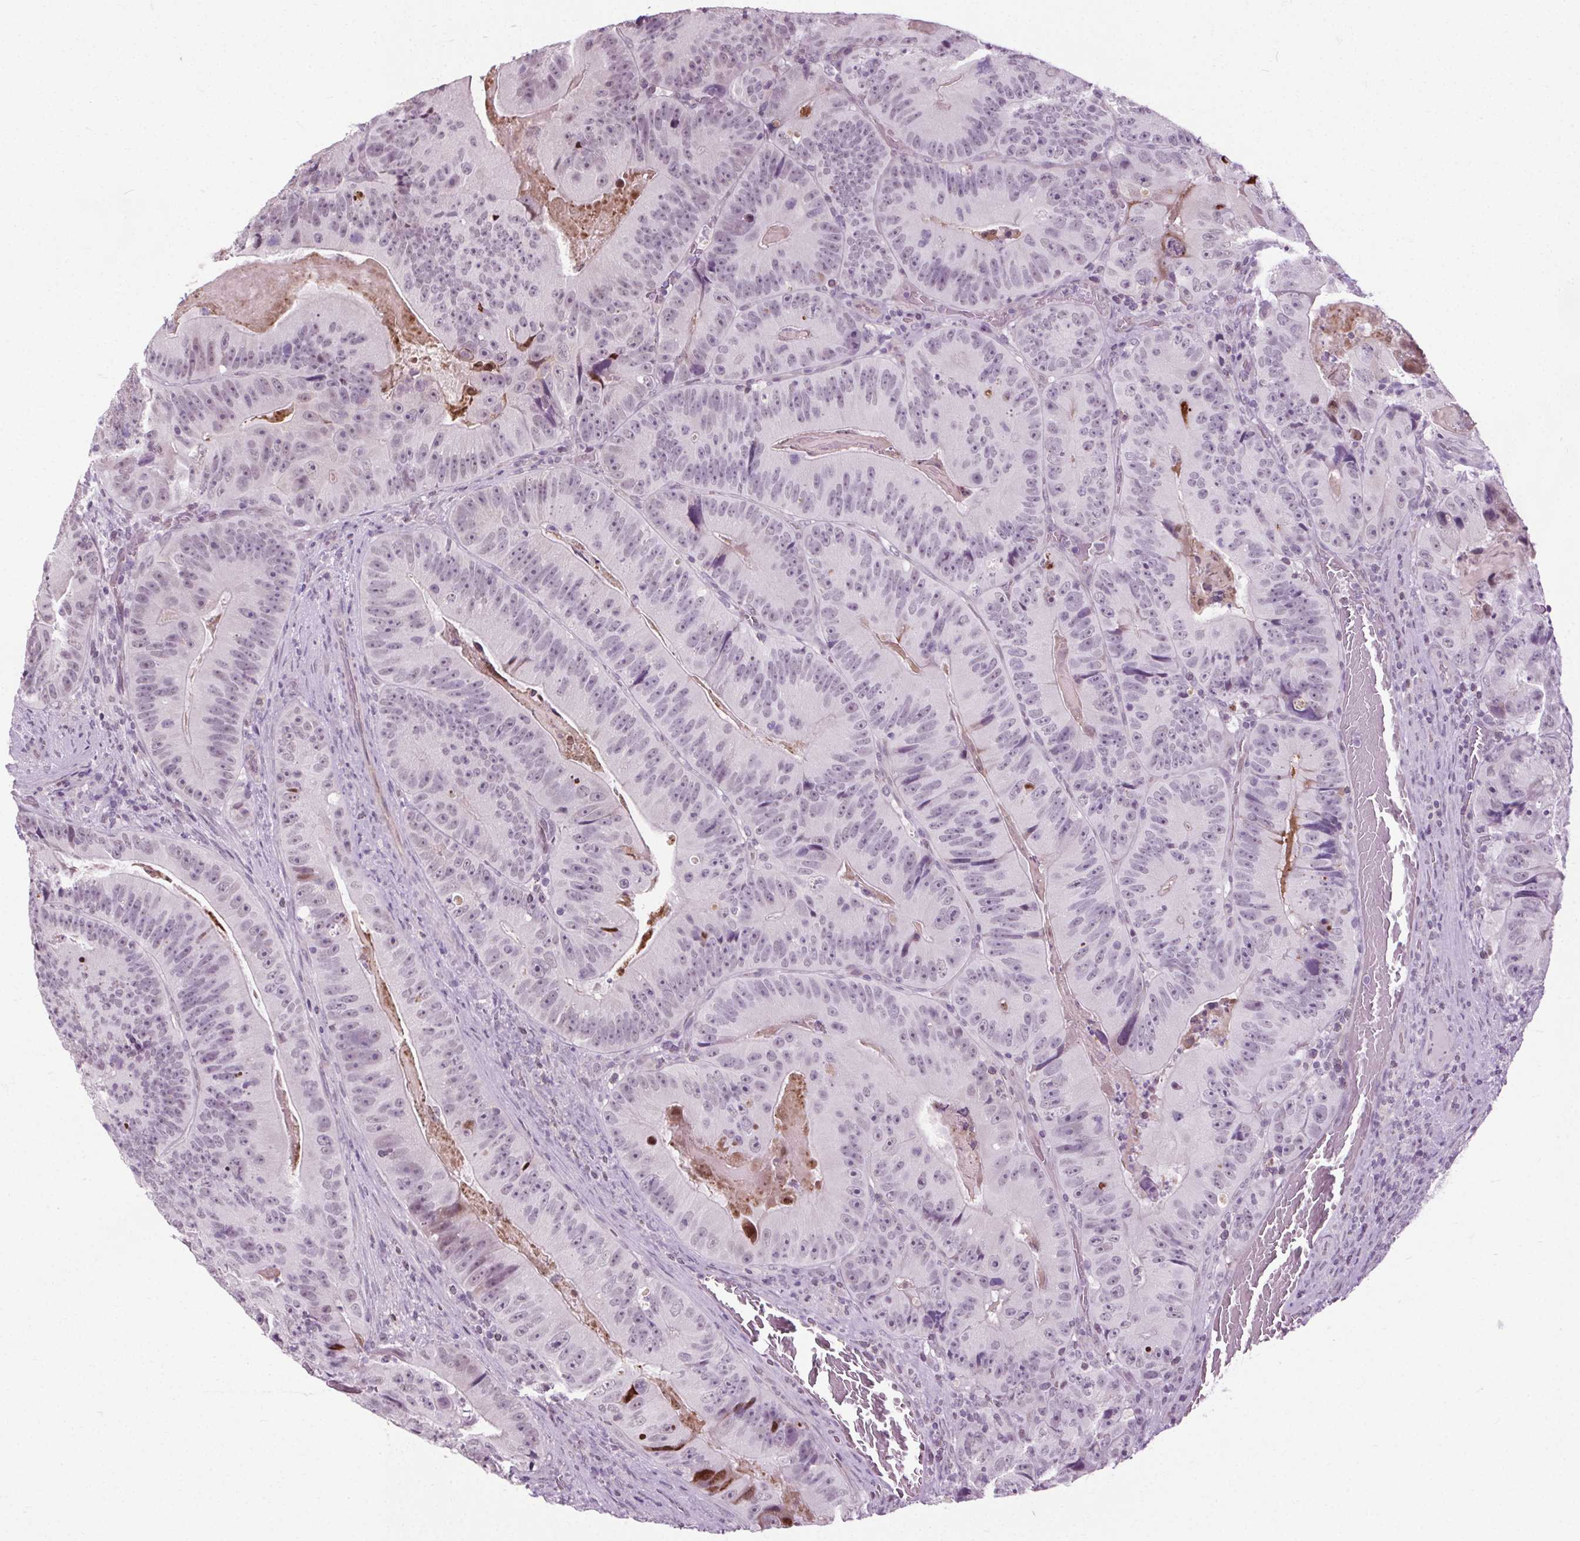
{"staining": {"intensity": "negative", "quantity": "none", "location": "none"}, "tissue": "colorectal cancer", "cell_type": "Tumor cells", "image_type": "cancer", "snomed": [{"axis": "morphology", "description": "Adenocarcinoma, NOS"}, {"axis": "topography", "description": "Colon"}], "caption": "Immunohistochemistry of colorectal cancer (adenocarcinoma) exhibits no positivity in tumor cells. (DAB (3,3'-diaminobenzidine) immunohistochemistry (IHC) with hematoxylin counter stain).", "gene": "CEBPA", "patient": {"sex": "female", "age": 86}}